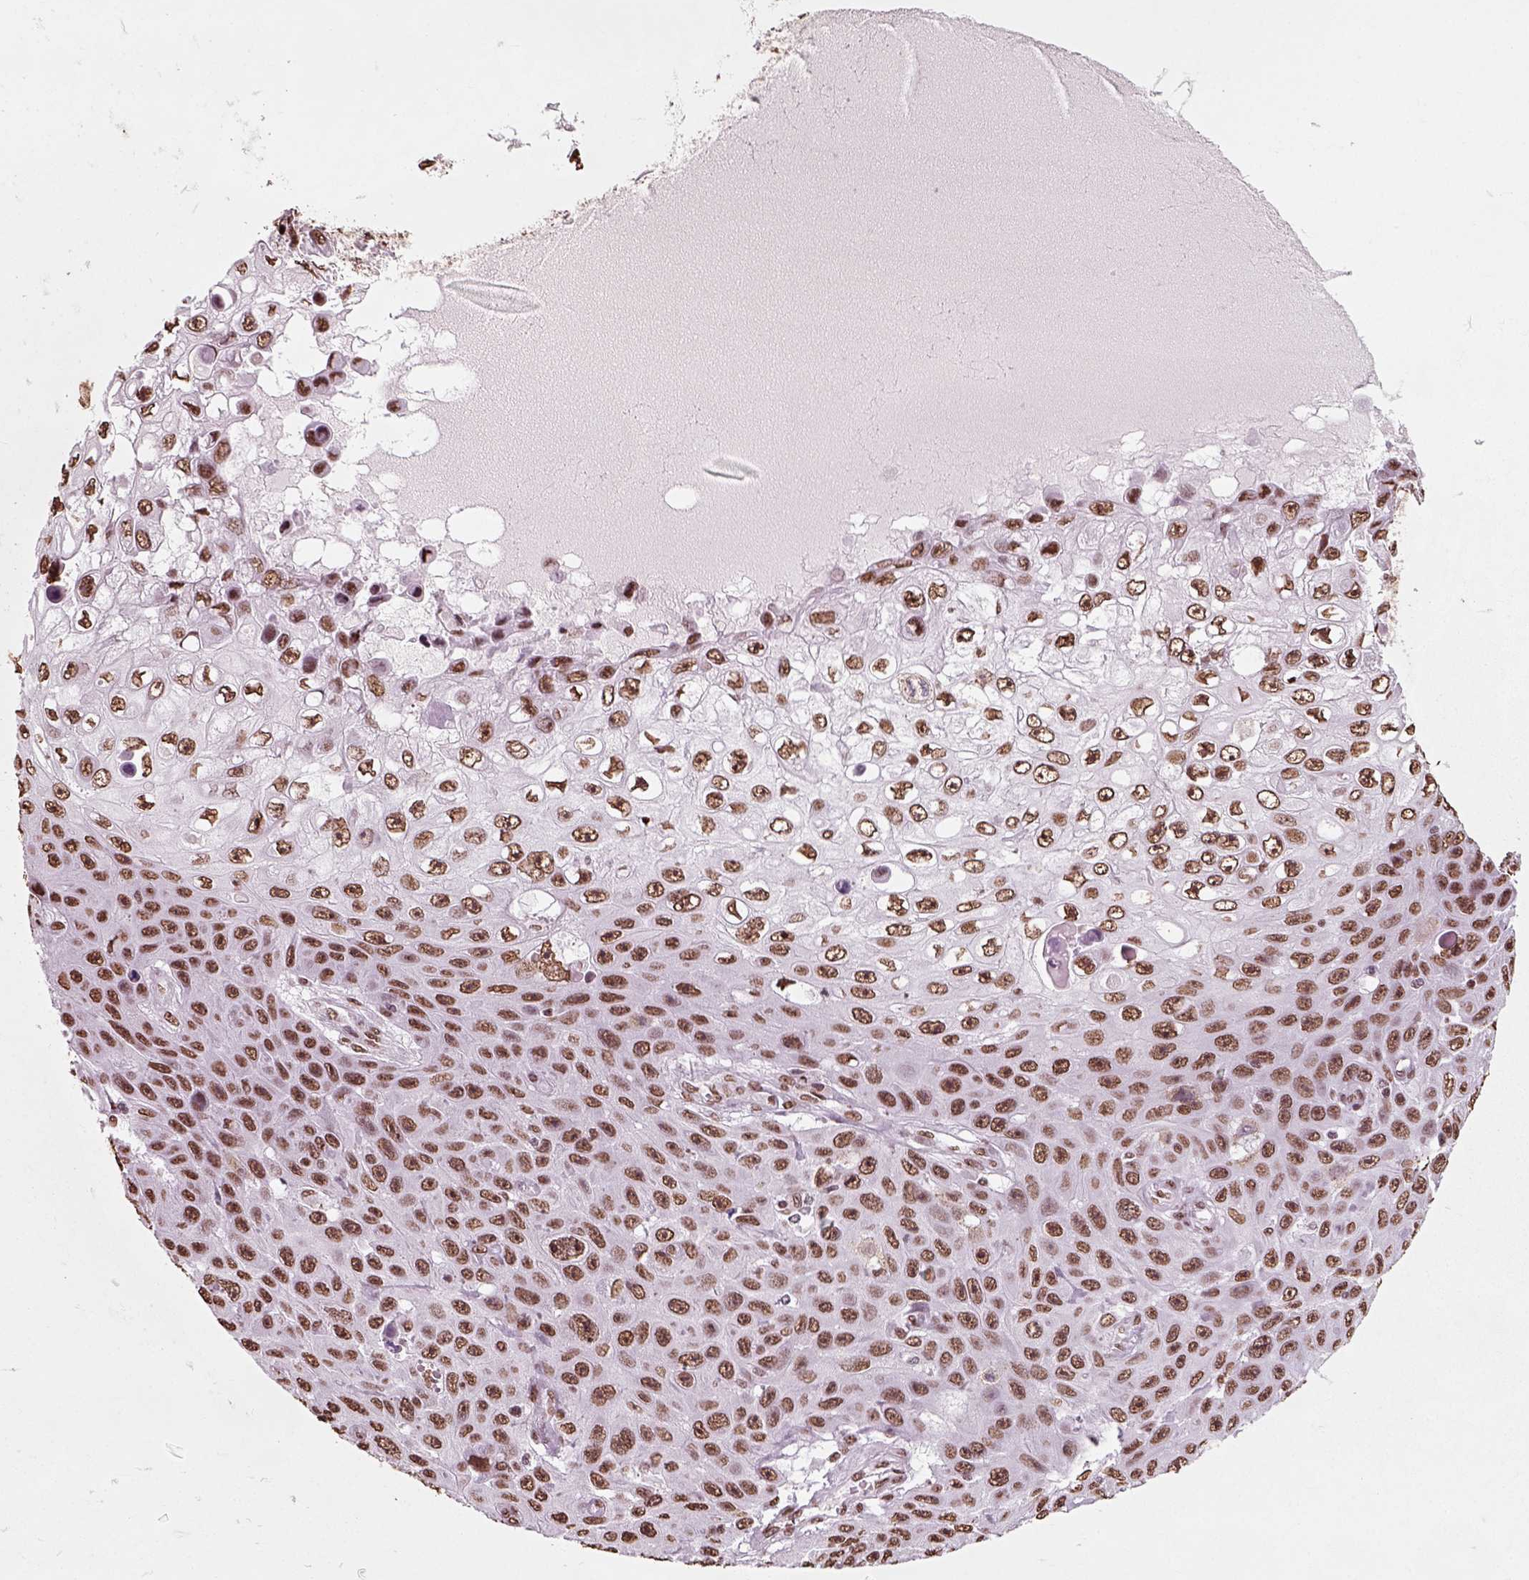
{"staining": {"intensity": "strong", "quantity": ">75%", "location": "nuclear"}, "tissue": "skin cancer", "cell_type": "Tumor cells", "image_type": "cancer", "snomed": [{"axis": "morphology", "description": "Squamous cell carcinoma, NOS"}, {"axis": "topography", "description": "Skin"}], "caption": "Skin cancer stained with DAB (3,3'-diaminobenzidine) immunohistochemistry reveals high levels of strong nuclear positivity in about >75% of tumor cells.", "gene": "POLR1H", "patient": {"sex": "male", "age": 82}}